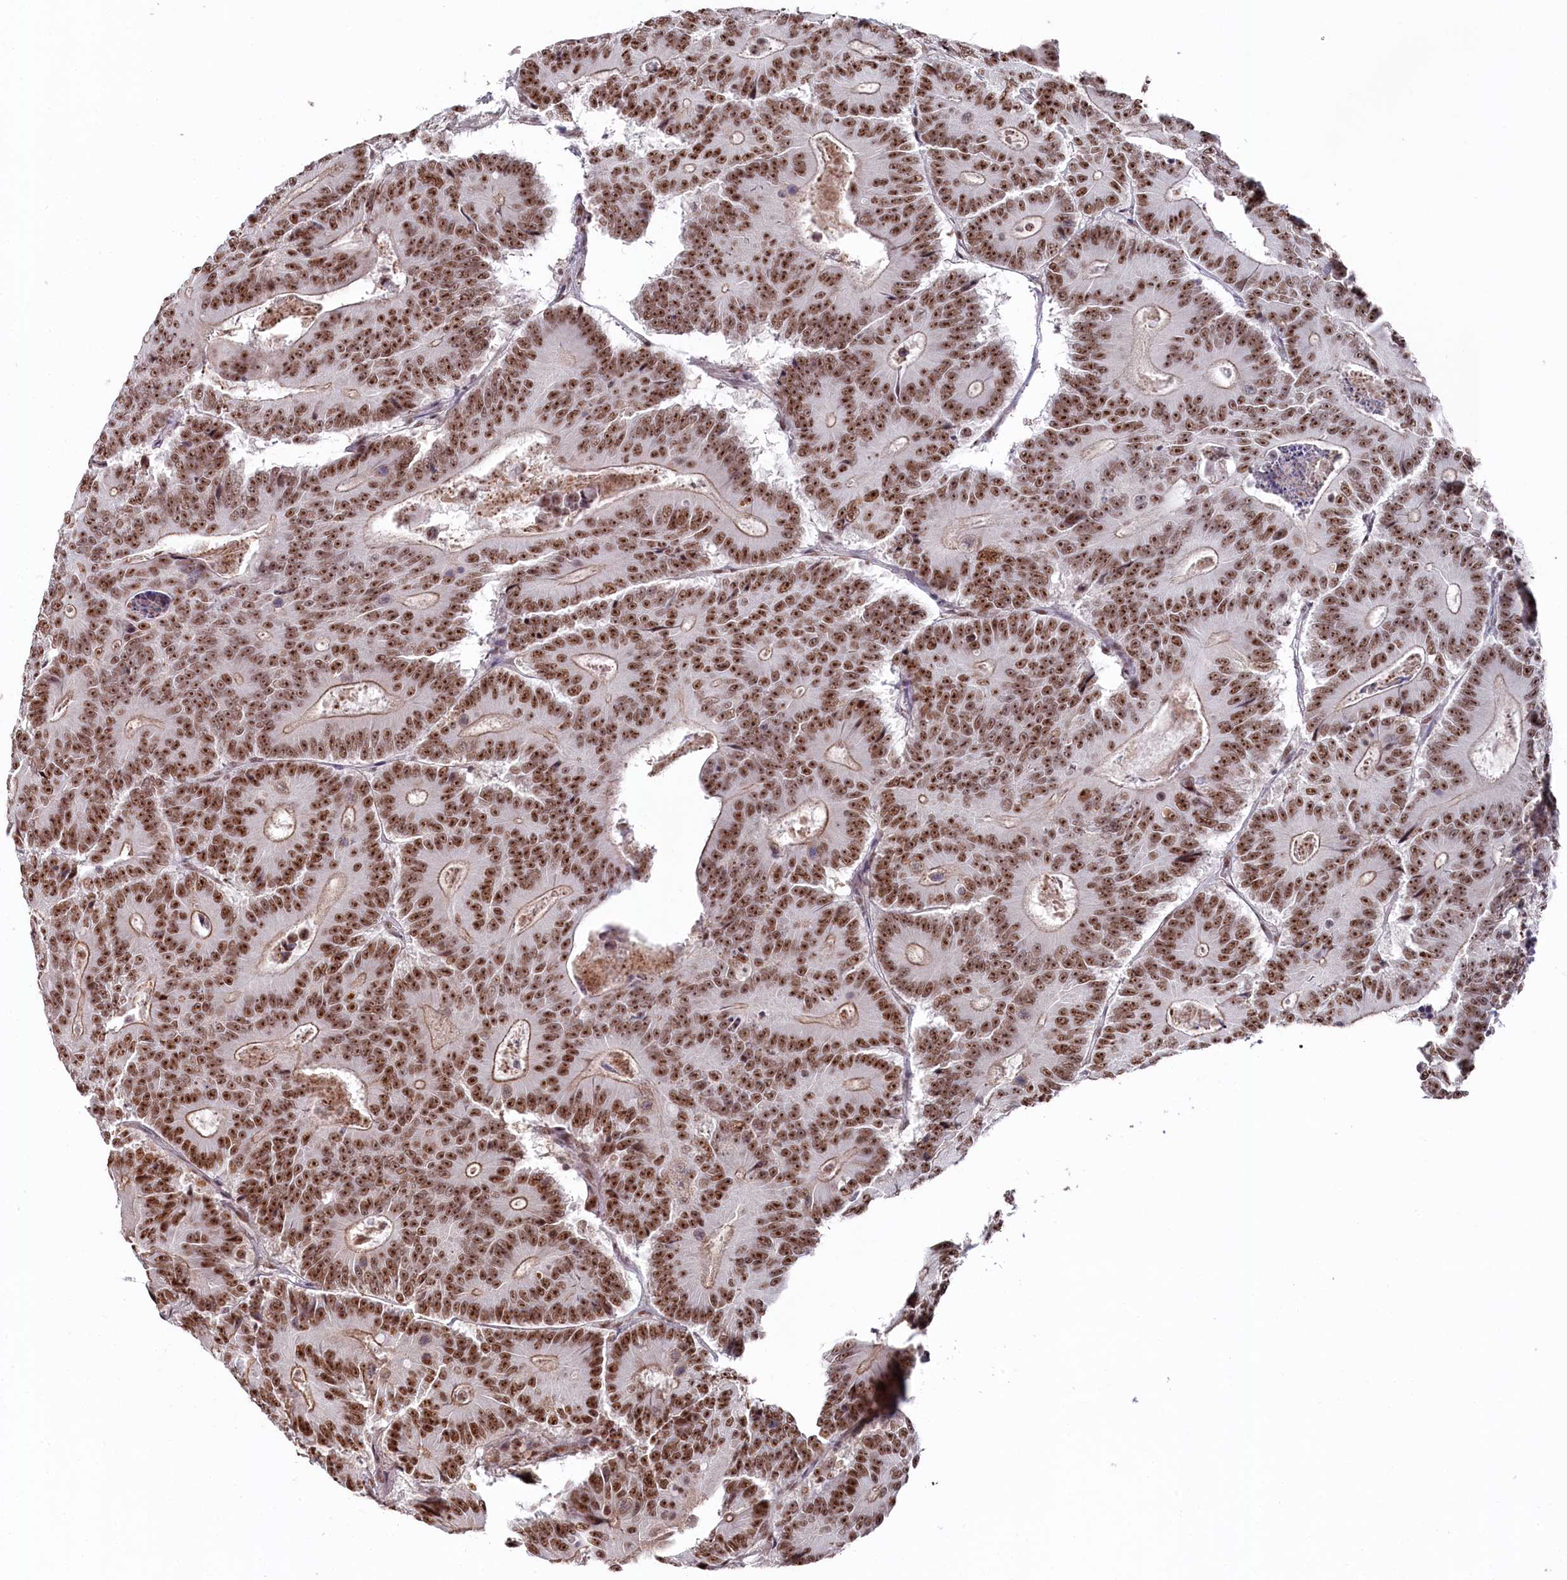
{"staining": {"intensity": "moderate", "quantity": ">75%", "location": "nuclear"}, "tissue": "colorectal cancer", "cell_type": "Tumor cells", "image_type": "cancer", "snomed": [{"axis": "morphology", "description": "Adenocarcinoma, NOS"}, {"axis": "topography", "description": "Colon"}], "caption": "Immunohistochemical staining of colorectal cancer exhibits medium levels of moderate nuclear protein staining in approximately >75% of tumor cells.", "gene": "POLR2H", "patient": {"sex": "male", "age": 83}}